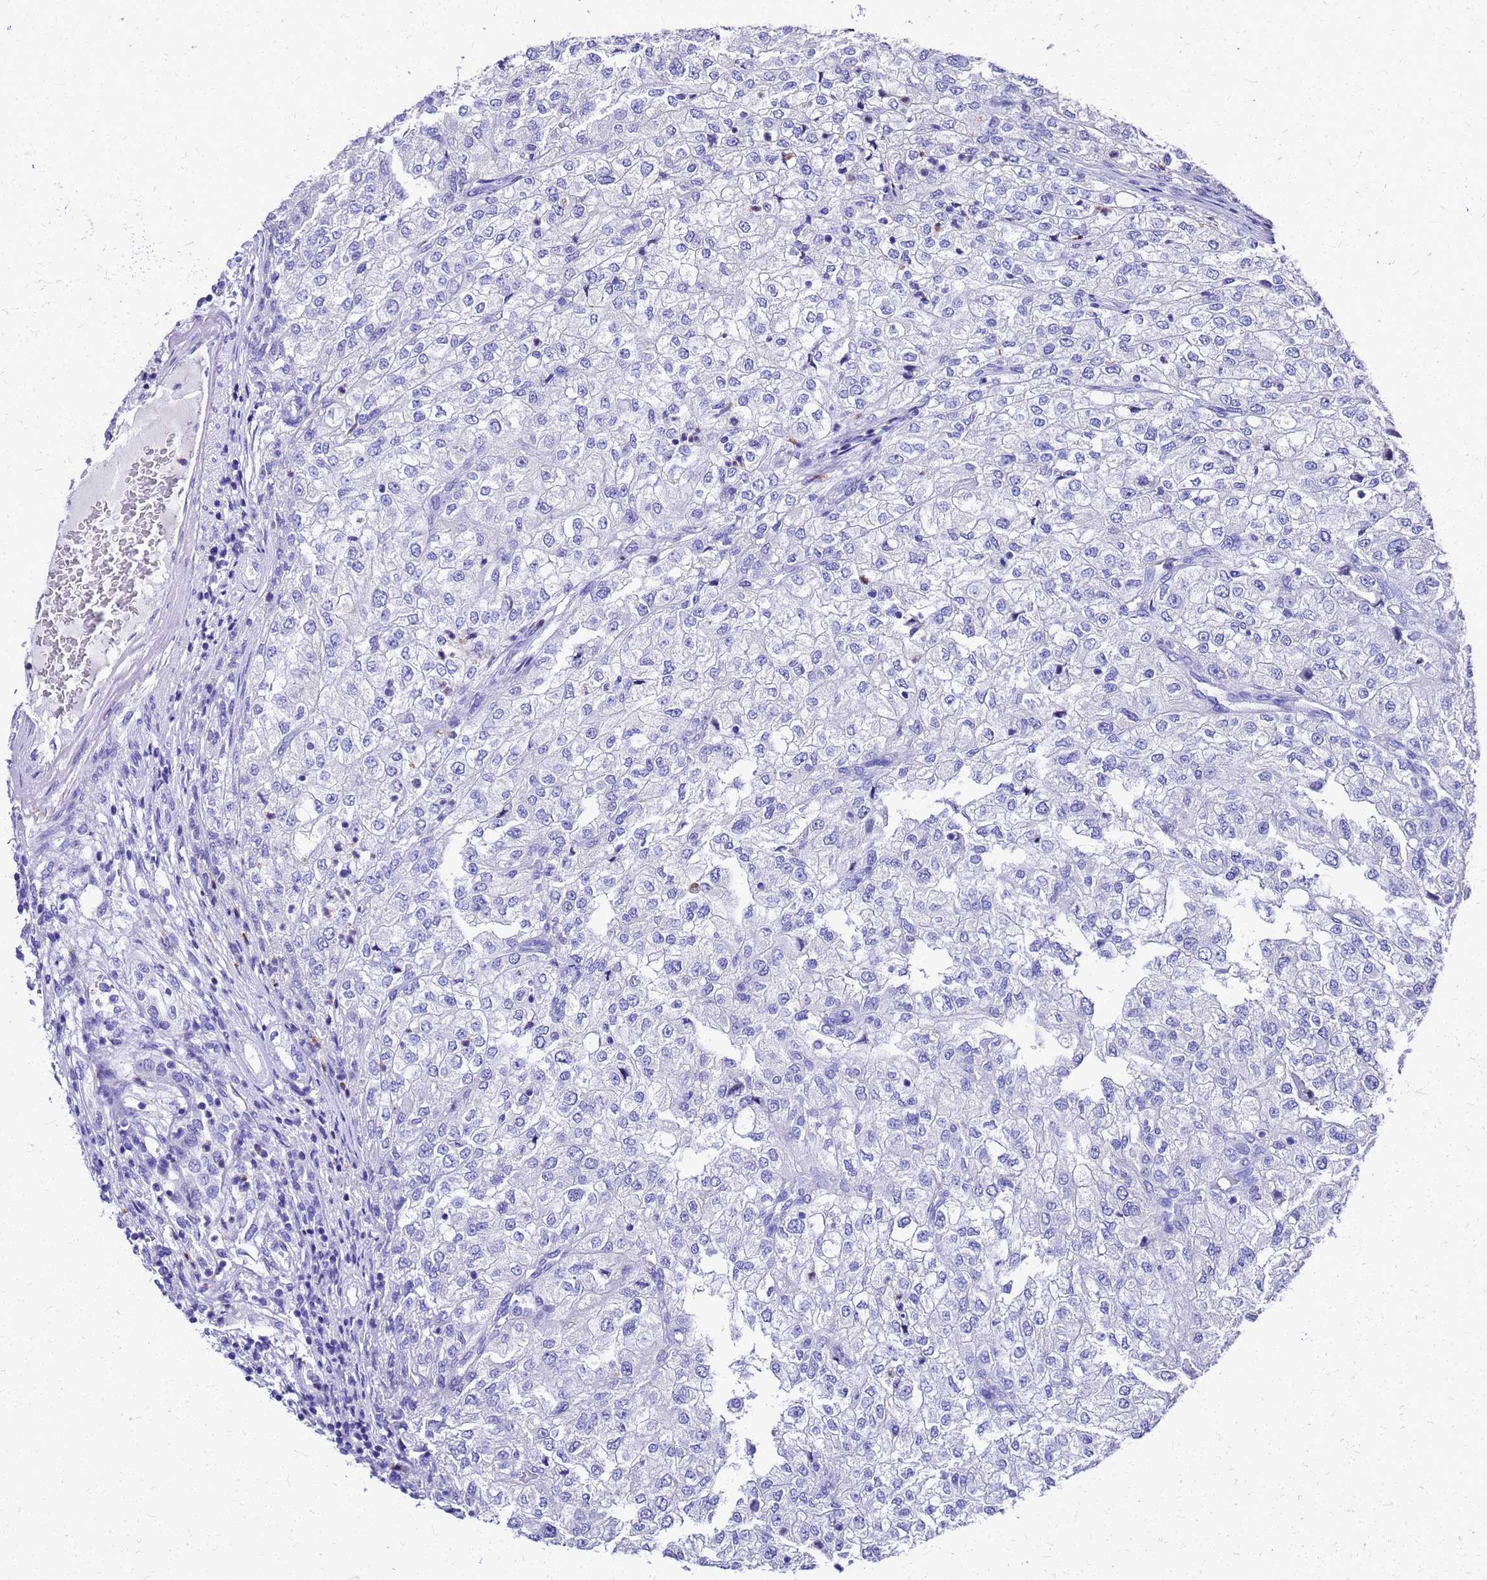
{"staining": {"intensity": "negative", "quantity": "none", "location": "none"}, "tissue": "renal cancer", "cell_type": "Tumor cells", "image_type": "cancer", "snomed": [{"axis": "morphology", "description": "Adenocarcinoma, NOS"}, {"axis": "topography", "description": "Kidney"}], "caption": "Immunohistochemistry (IHC) histopathology image of neoplastic tissue: renal cancer stained with DAB (3,3'-diaminobenzidine) demonstrates no significant protein expression in tumor cells.", "gene": "SMIM21", "patient": {"sex": "female", "age": 54}}